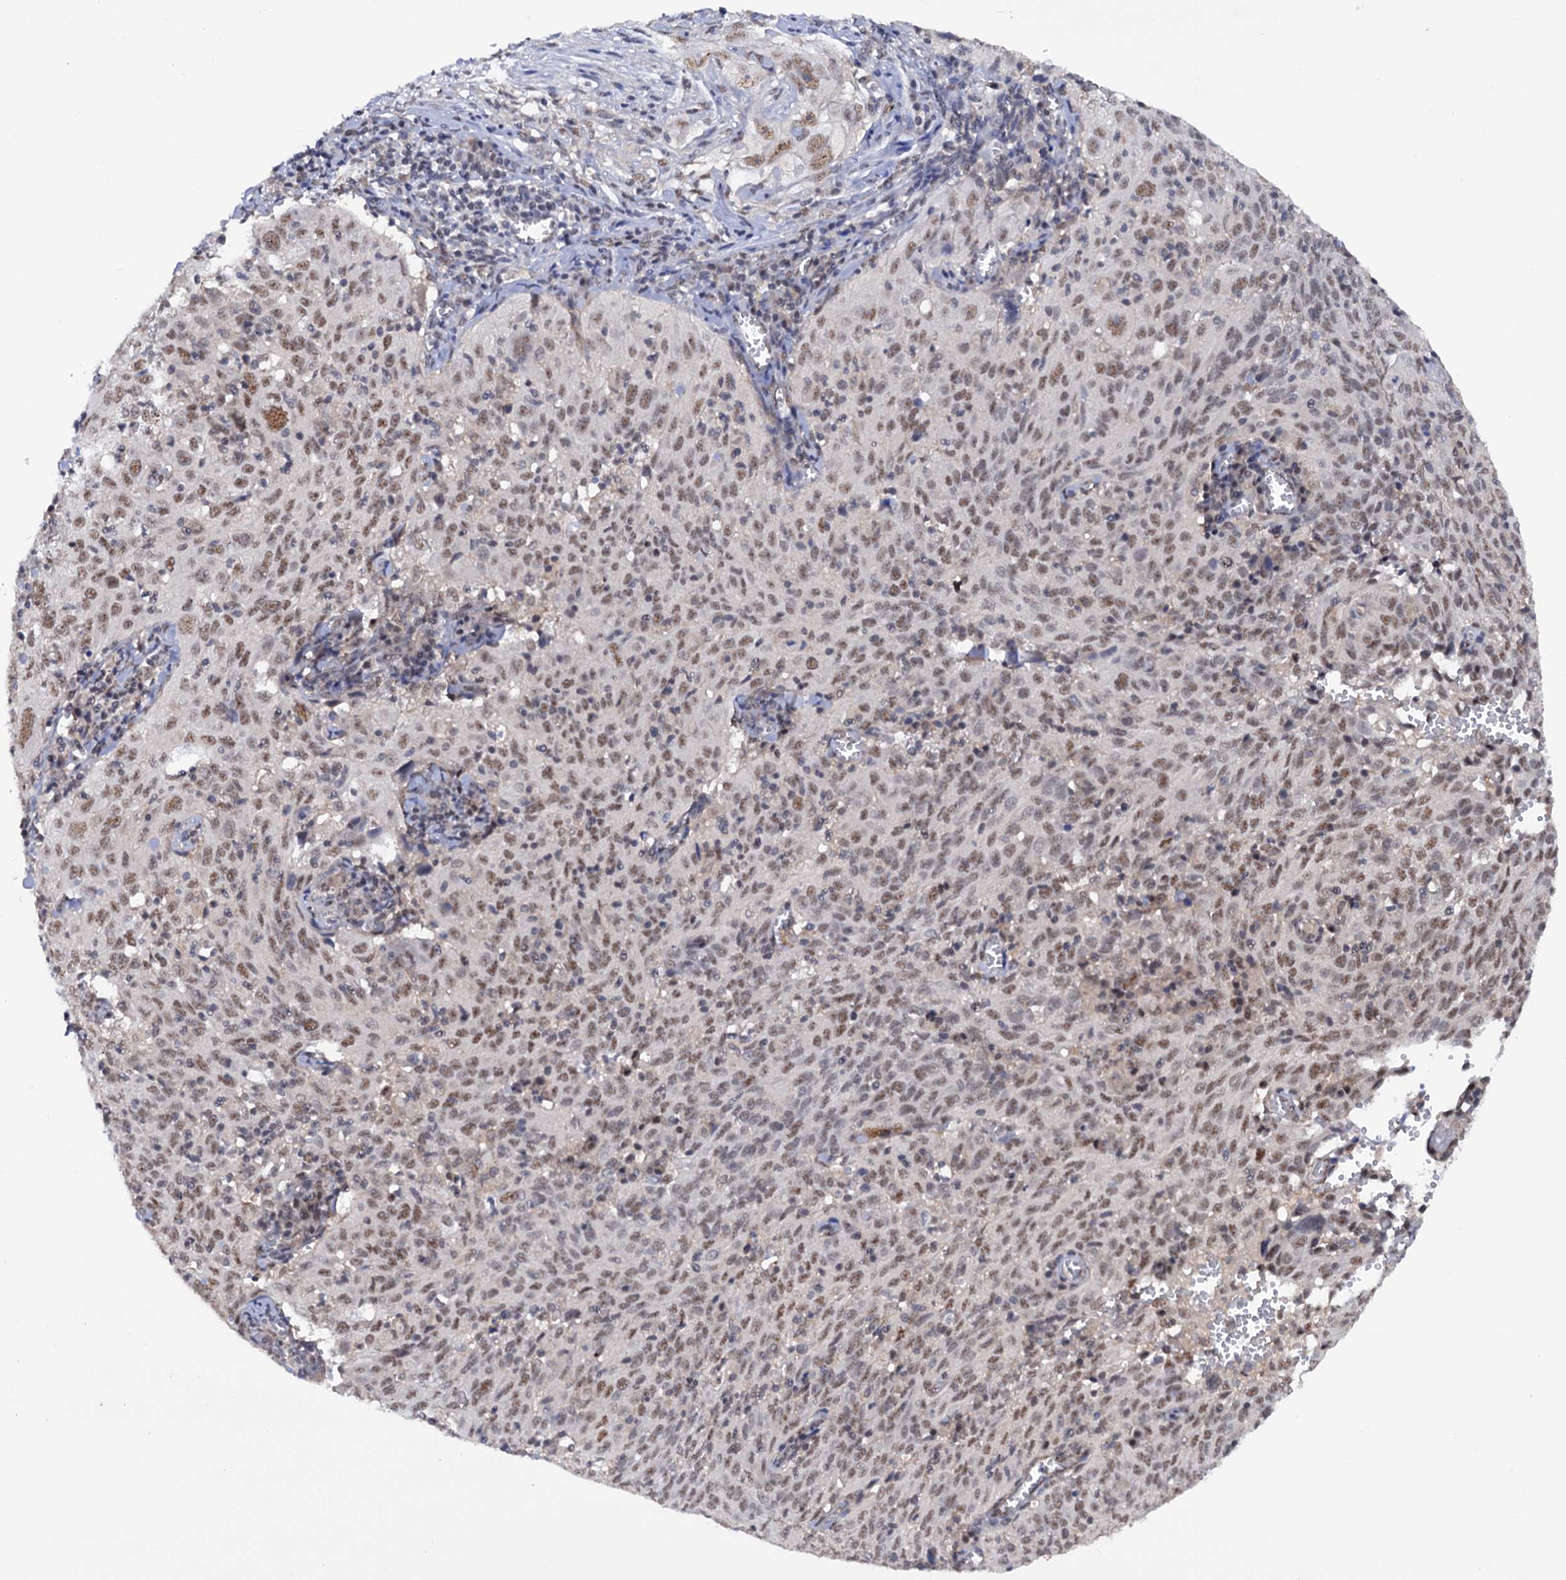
{"staining": {"intensity": "moderate", "quantity": ">75%", "location": "nuclear"}, "tissue": "cervical cancer", "cell_type": "Tumor cells", "image_type": "cancer", "snomed": [{"axis": "morphology", "description": "Squamous cell carcinoma, NOS"}, {"axis": "topography", "description": "Cervix"}], "caption": "Cervical cancer (squamous cell carcinoma) stained with a brown dye reveals moderate nuclear positive staining in about >75% of tumor cells.", "gene": "TBC1D12", "patient": {"sex": "female", "age": 31}}